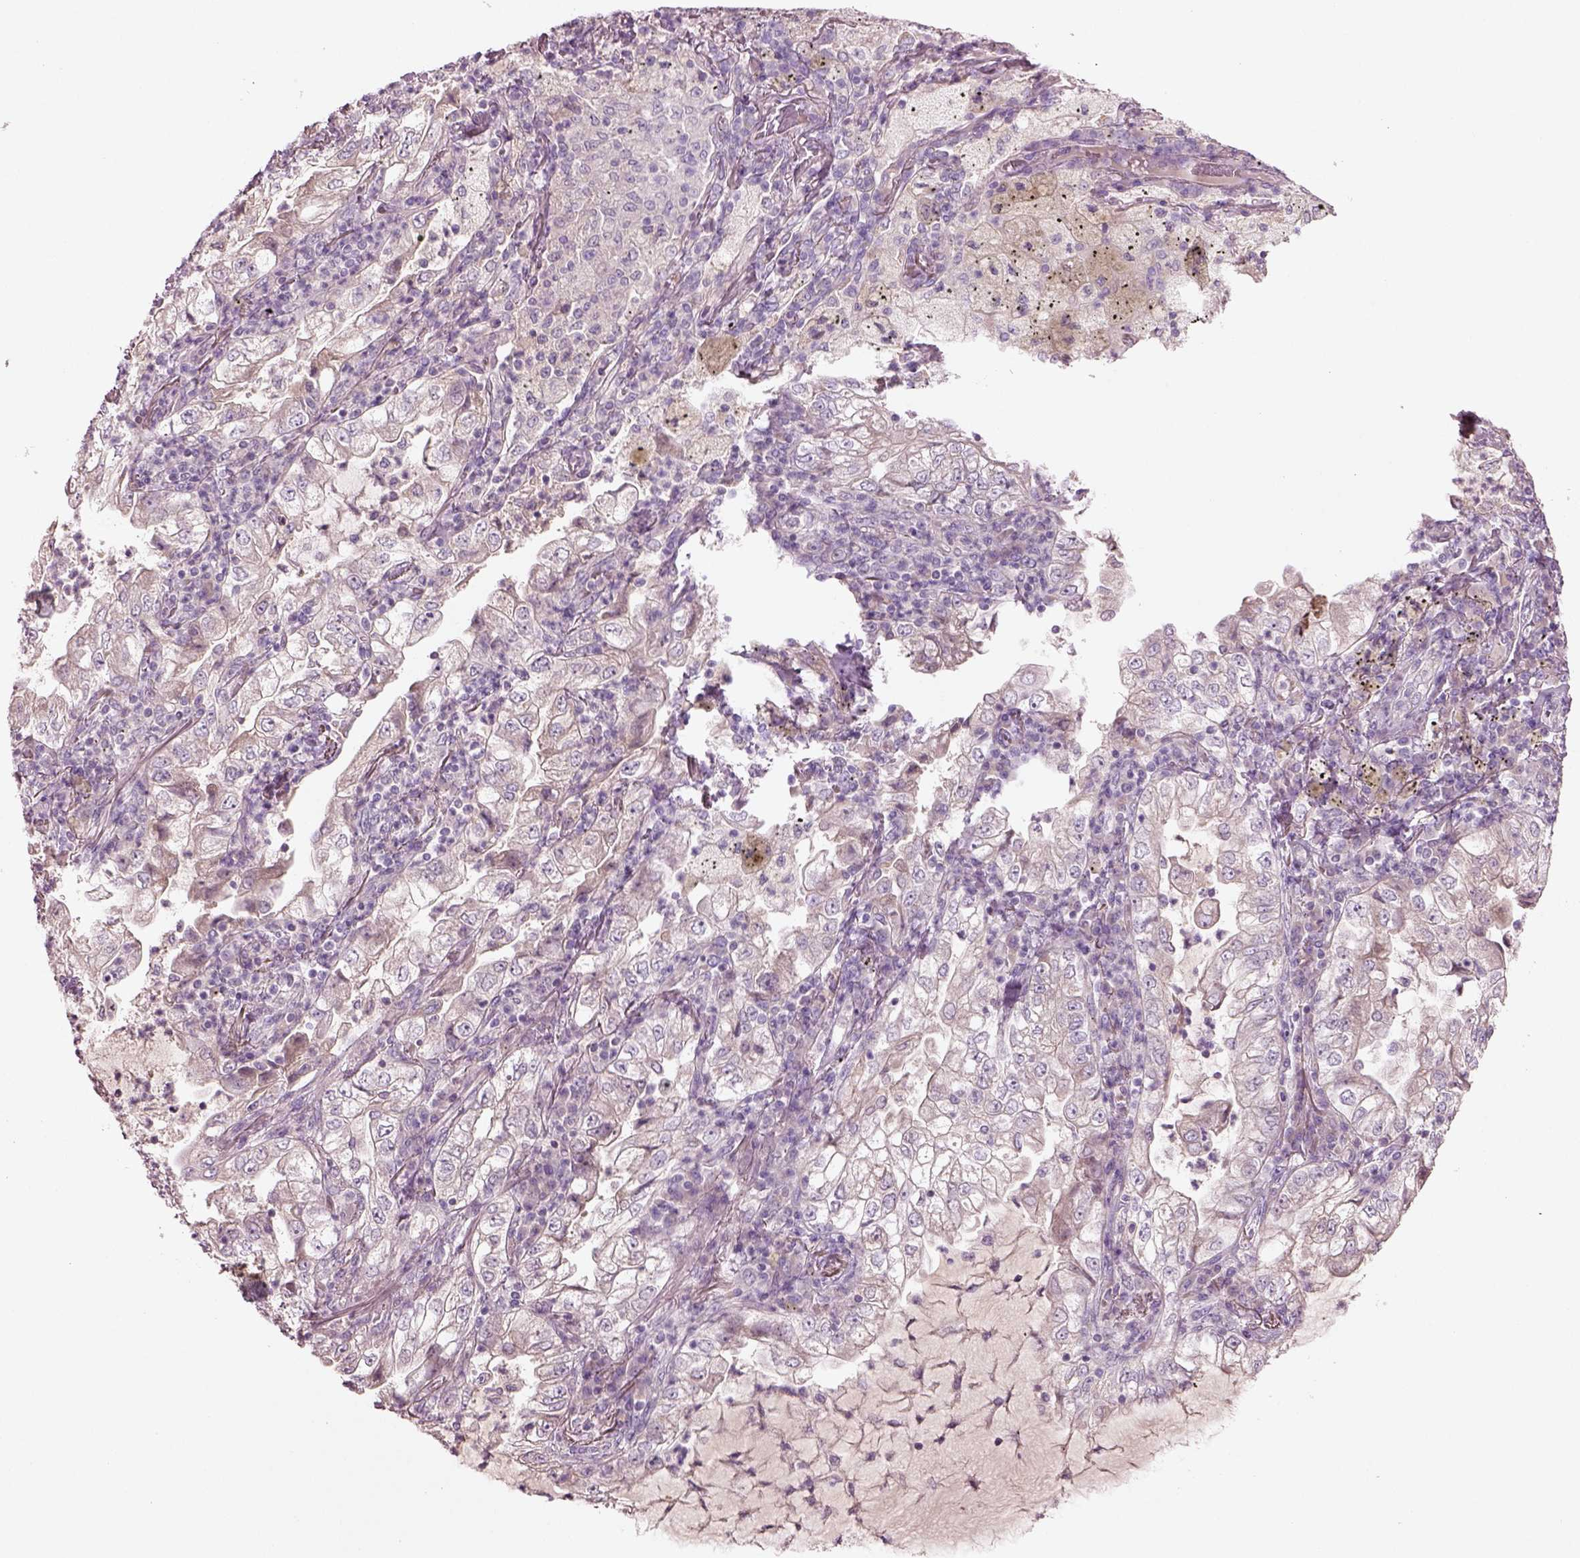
{"staining": {"intensity": "negative", "quantity": "none", "location": "none"}, "tissue": "lung cancer", "cell_type": "Tumor cells", "image_type": "cancer", "snomed": [{"axis": "morphology", "description": "Adenocarcinoma, NOS"}, {"axis": "topography", "description": "Lung"}], "caption": "A photomicrograph of human adenocarcinoma (lung) is negative for staining in tumor cells.", "gene": "DUOXA2", "patient": {"sex": "female", "age": 73}}